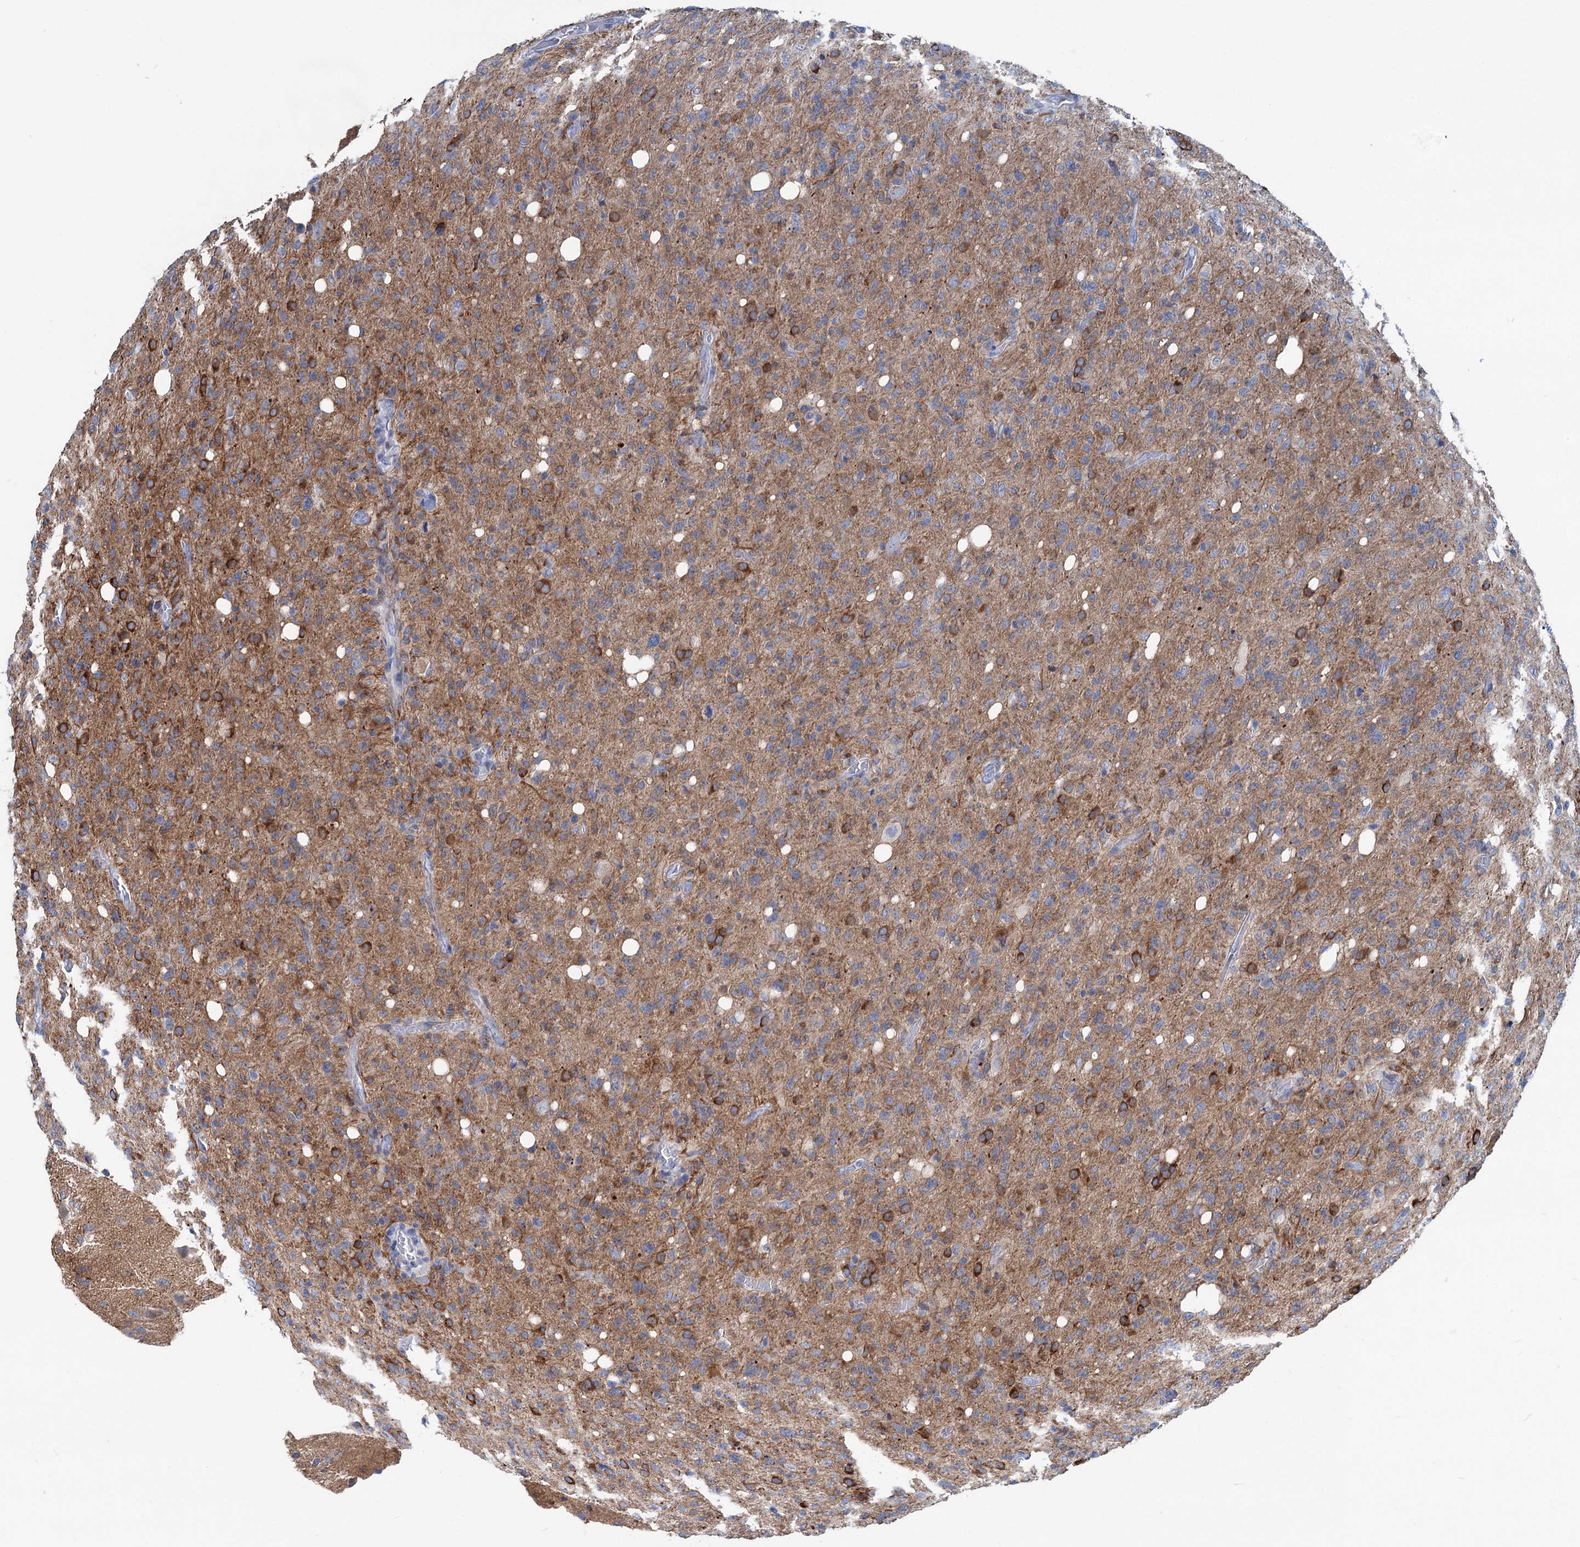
{"staining": {"intensity": "moderate", "quantity": "25%-75%", "location": "cytoplasmic/membranous"}, "tissue": "glioma", "cell_type": "Tumor cells", "image_type": "cancer", "snomed": [{"axis": "morphology", "description": "Glioma, malignant, High grade"}, {"axis": "topography", "description": "Brain"}], "caption": "Glioma stained for a protein shows moderate cytoplasmic/membranous positivity in tumor cells. (DAB (3,3'-diaminobenzidine) IHC with brightfield microscopy, high magnification).", "gene": "CHDH", "patient": {"sex": "female", "age": 57}}